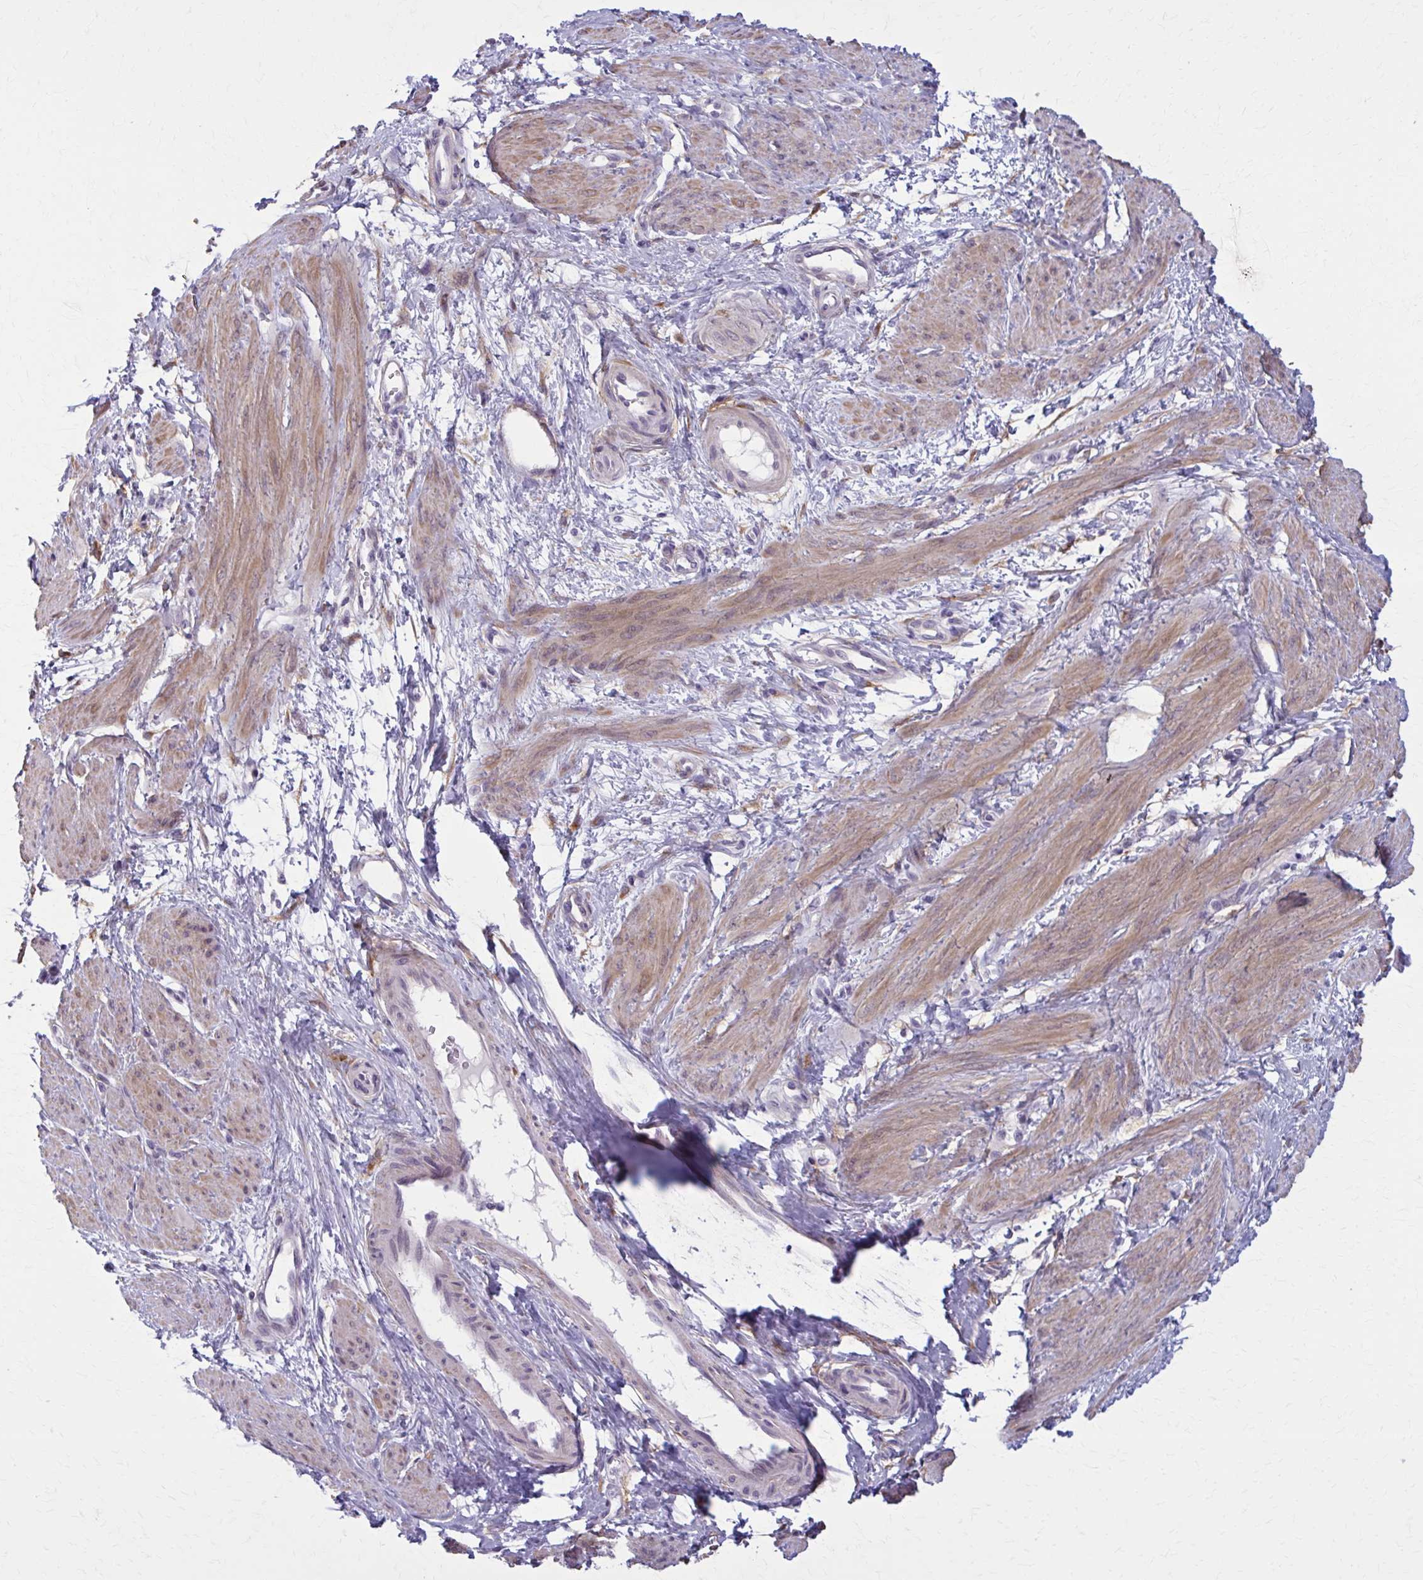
{"staining": {"intensity": "moderate", "quantity": ">75%", "location": "cytoplasmic/membranous"}, "tissue": "smooth muscle", "cell_type": "Smooth muscle cells", "image_type": "normal", "snomed": [{"axis": "morphology", "description": "Normal tissue, NOS"}, {"axis": "topography", "description": "Smooth muscle"}, {"axis": "topography", "description": "Uterus"}], "caption": "Immunohistochemistry (IHC) staining of benign smooth muscle, which demonstrates medium levels of moderate cytoplasmic/membranous positivity in approximately >75% of smooth muscle cells indicating moderate cytoplasmic/membranous protein positivity. The staining was performed using DAB (3,3'-diaminobenzidine) (brown) for protein detection and nuclei were counterstained in hematoxylin (blue).", "gene": "NUMBL", "patient": {"sex": "female", "age": 39}}